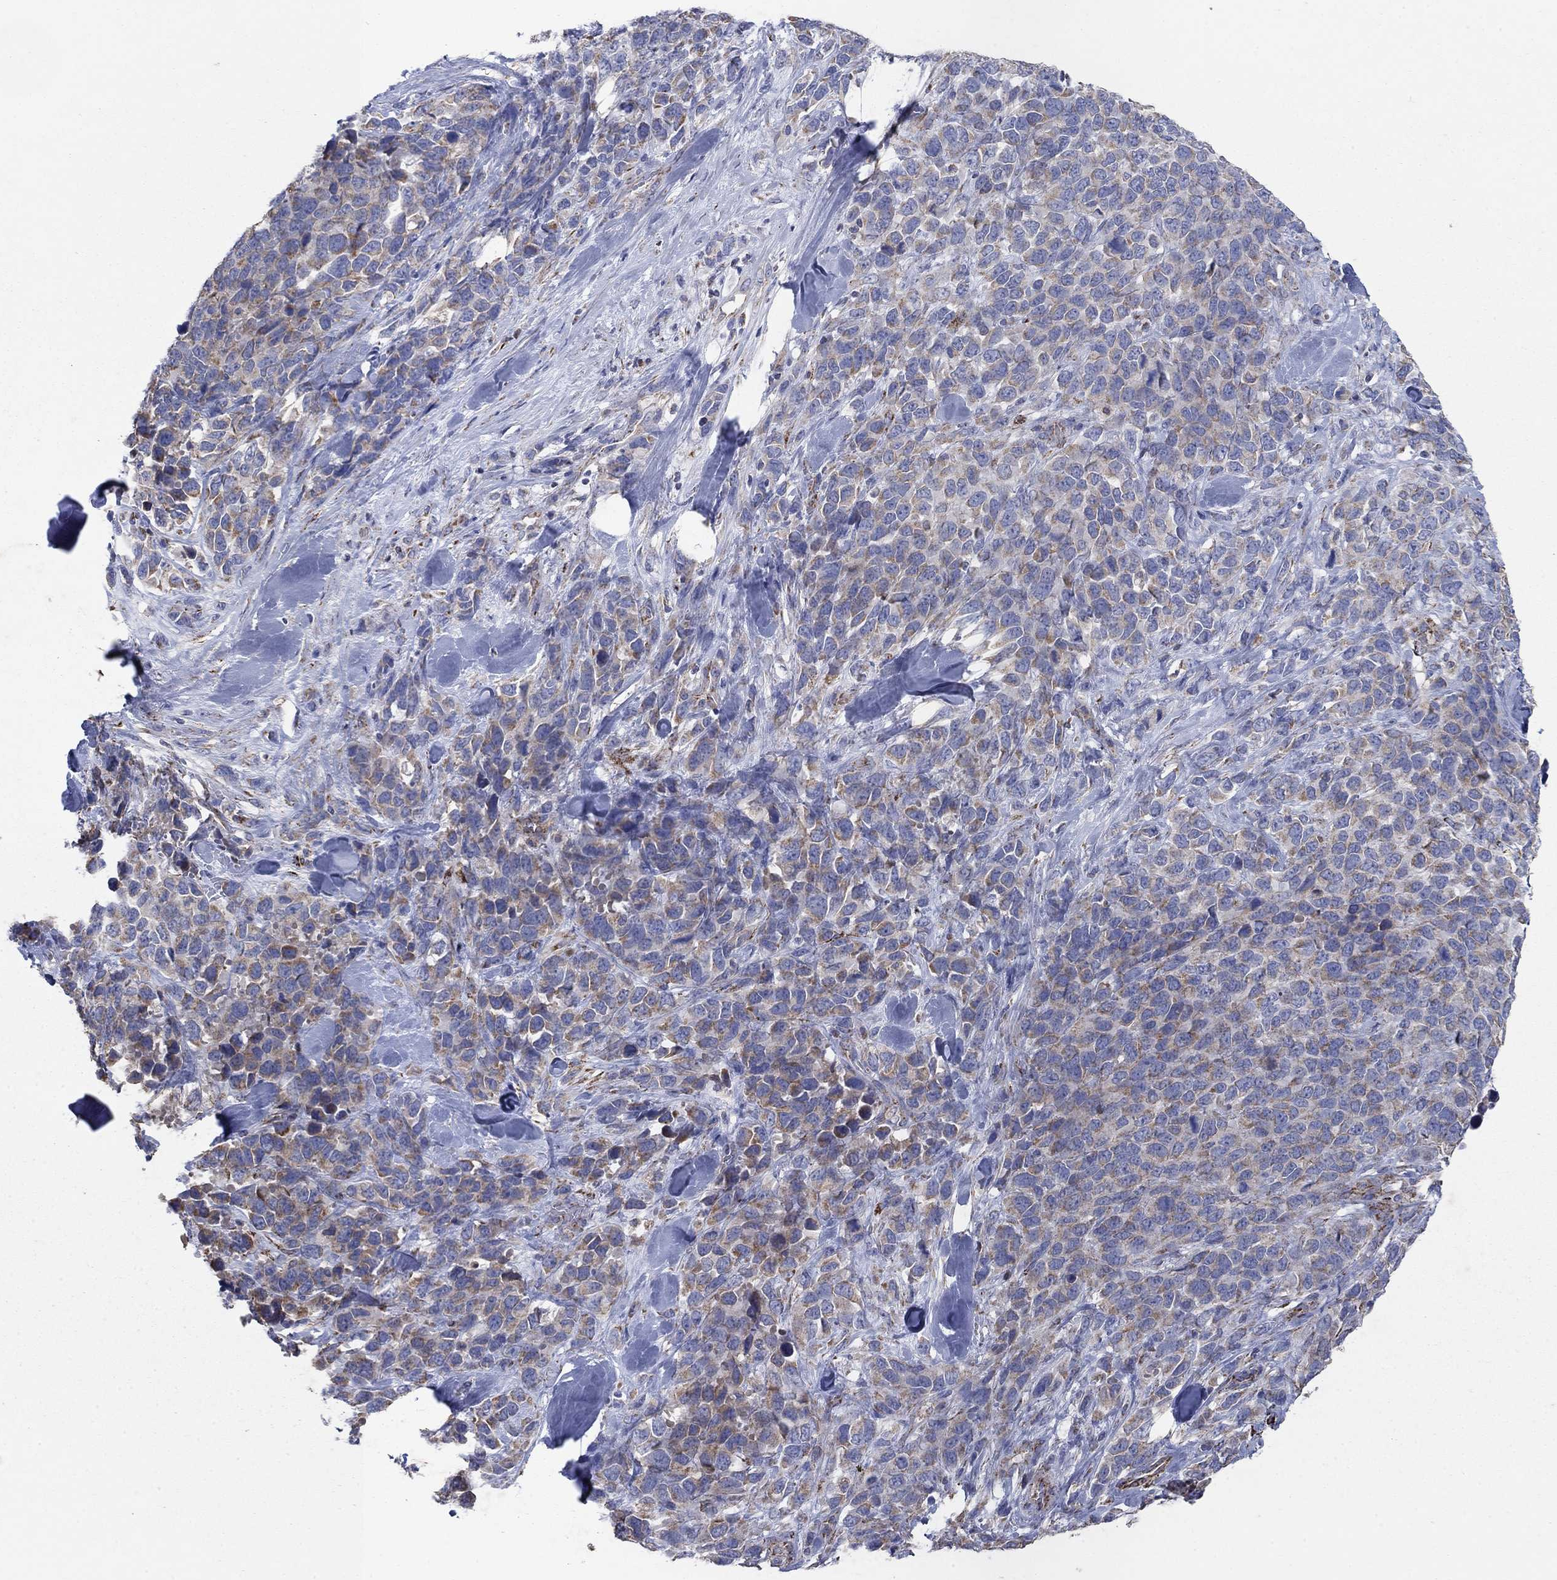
{"staining": {"intensity": "weak", "quantity": ">75%", "location": "cytoplasmic/membranous"}, "tissue": "melanoma", "cell_type": "Tumor cells", "image_type": "cancer", "snomed": [{"axis": "morphology", "description": "Malignant melanoma, Metastatic site"}, {"axis": "topography", "description": "Skin"}], "caption": "Protein staining of malignant melanoma (metastatic site) tissue demonstrates weak cytoplasmic/membranous positivity in approximately >75% of tumor cells.", "gene": "PNPLA2", "patient": {"sex": "male", "age": 84}}